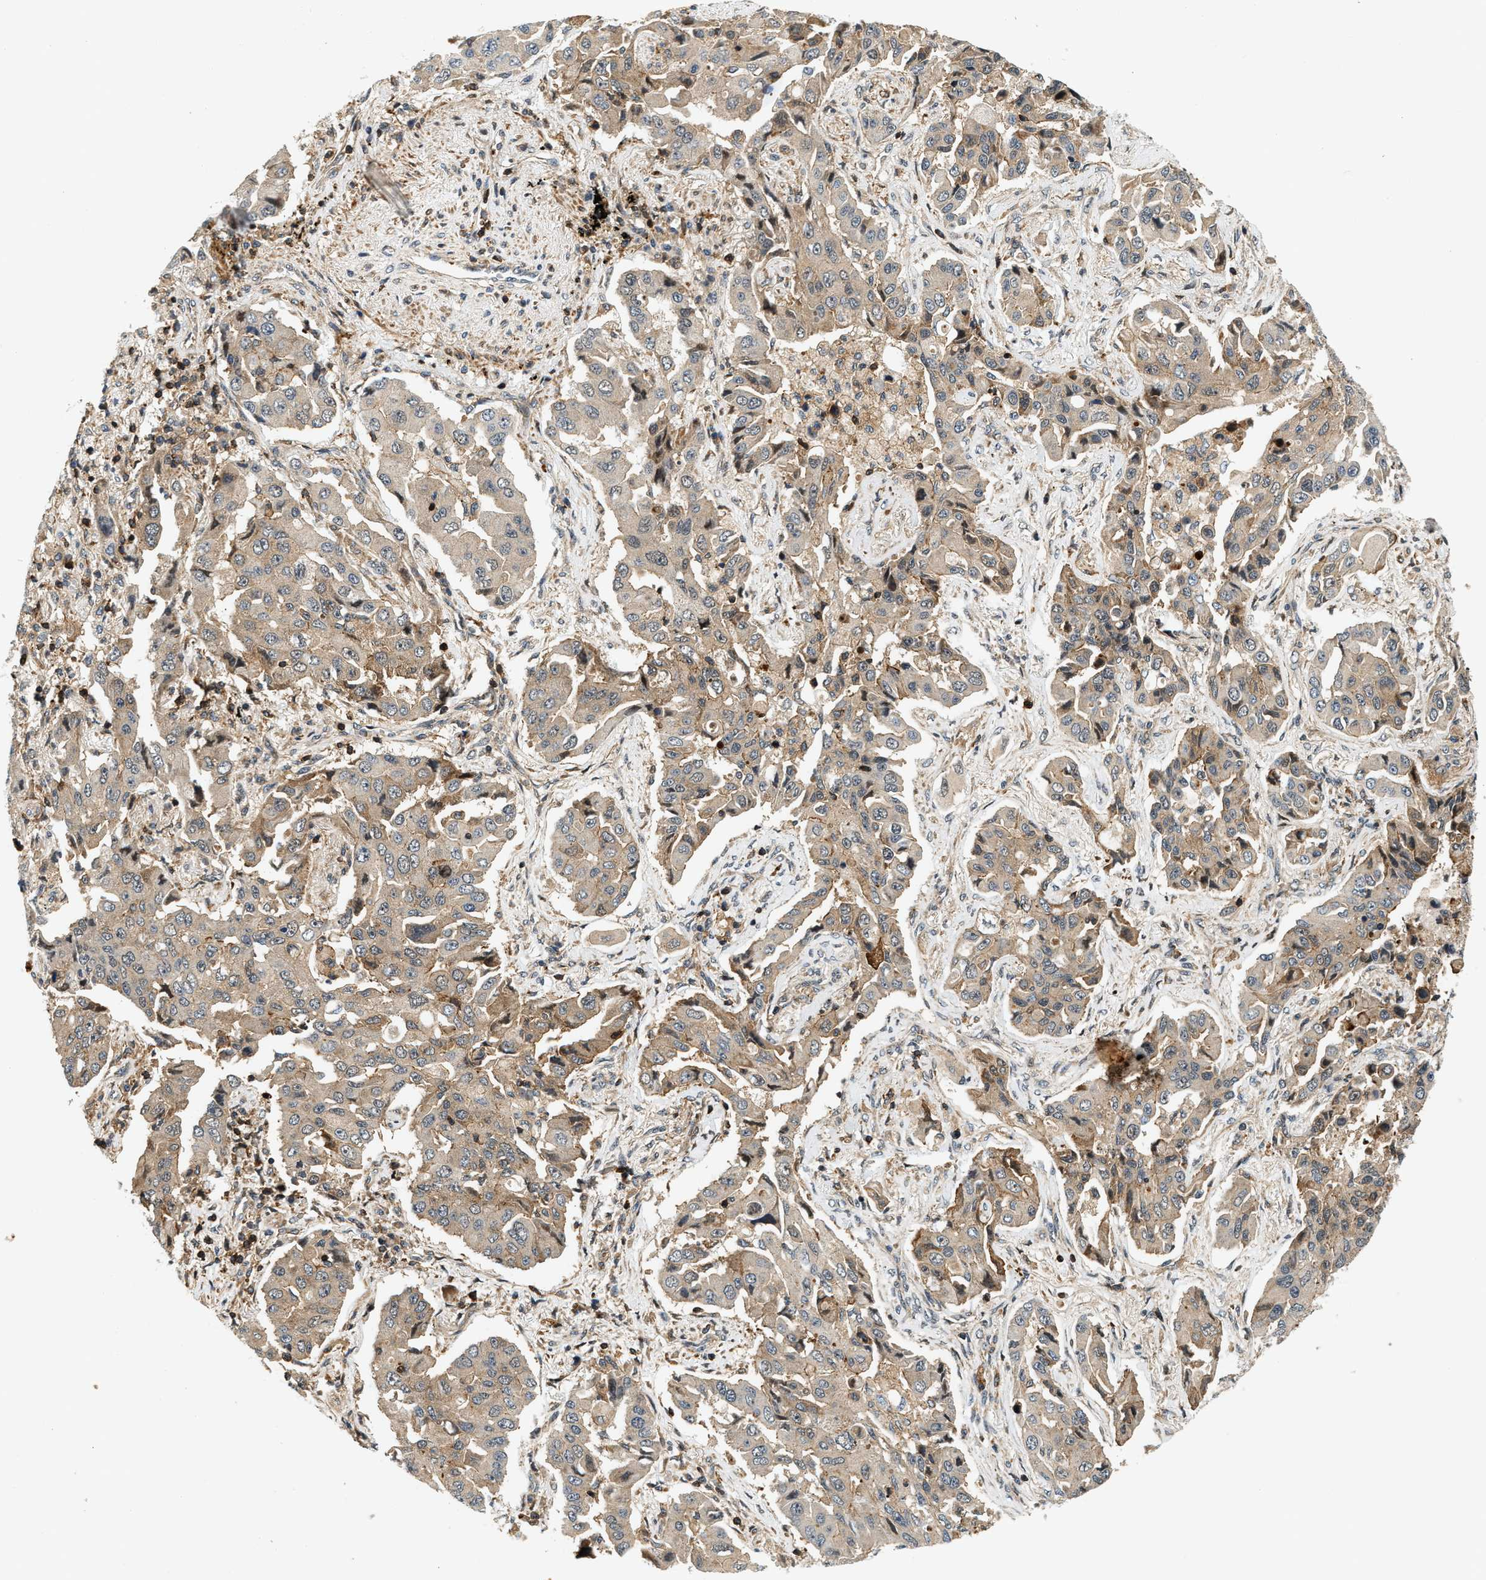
{"staining": {"intensity": "weak", "quantity": "25%-75%", "location": "cytoplasmic/membranous"}, "tissue": "lung cancer", "cell_type": "Tumor cells", "image_type": "cancer", "snomed": [{"axis": "morphology", "description": "Adenocarcinoma, NOS"}, {"axis": "topography", "description": "Lung"}], "caption": "Protein analysis of lung cancer tissue reveals weak cytoplasmic/membranous staining in about 25%-75% of tumor cells.", "gene": "SAMD9", "patient": {"sex": "female", "age": 65}}